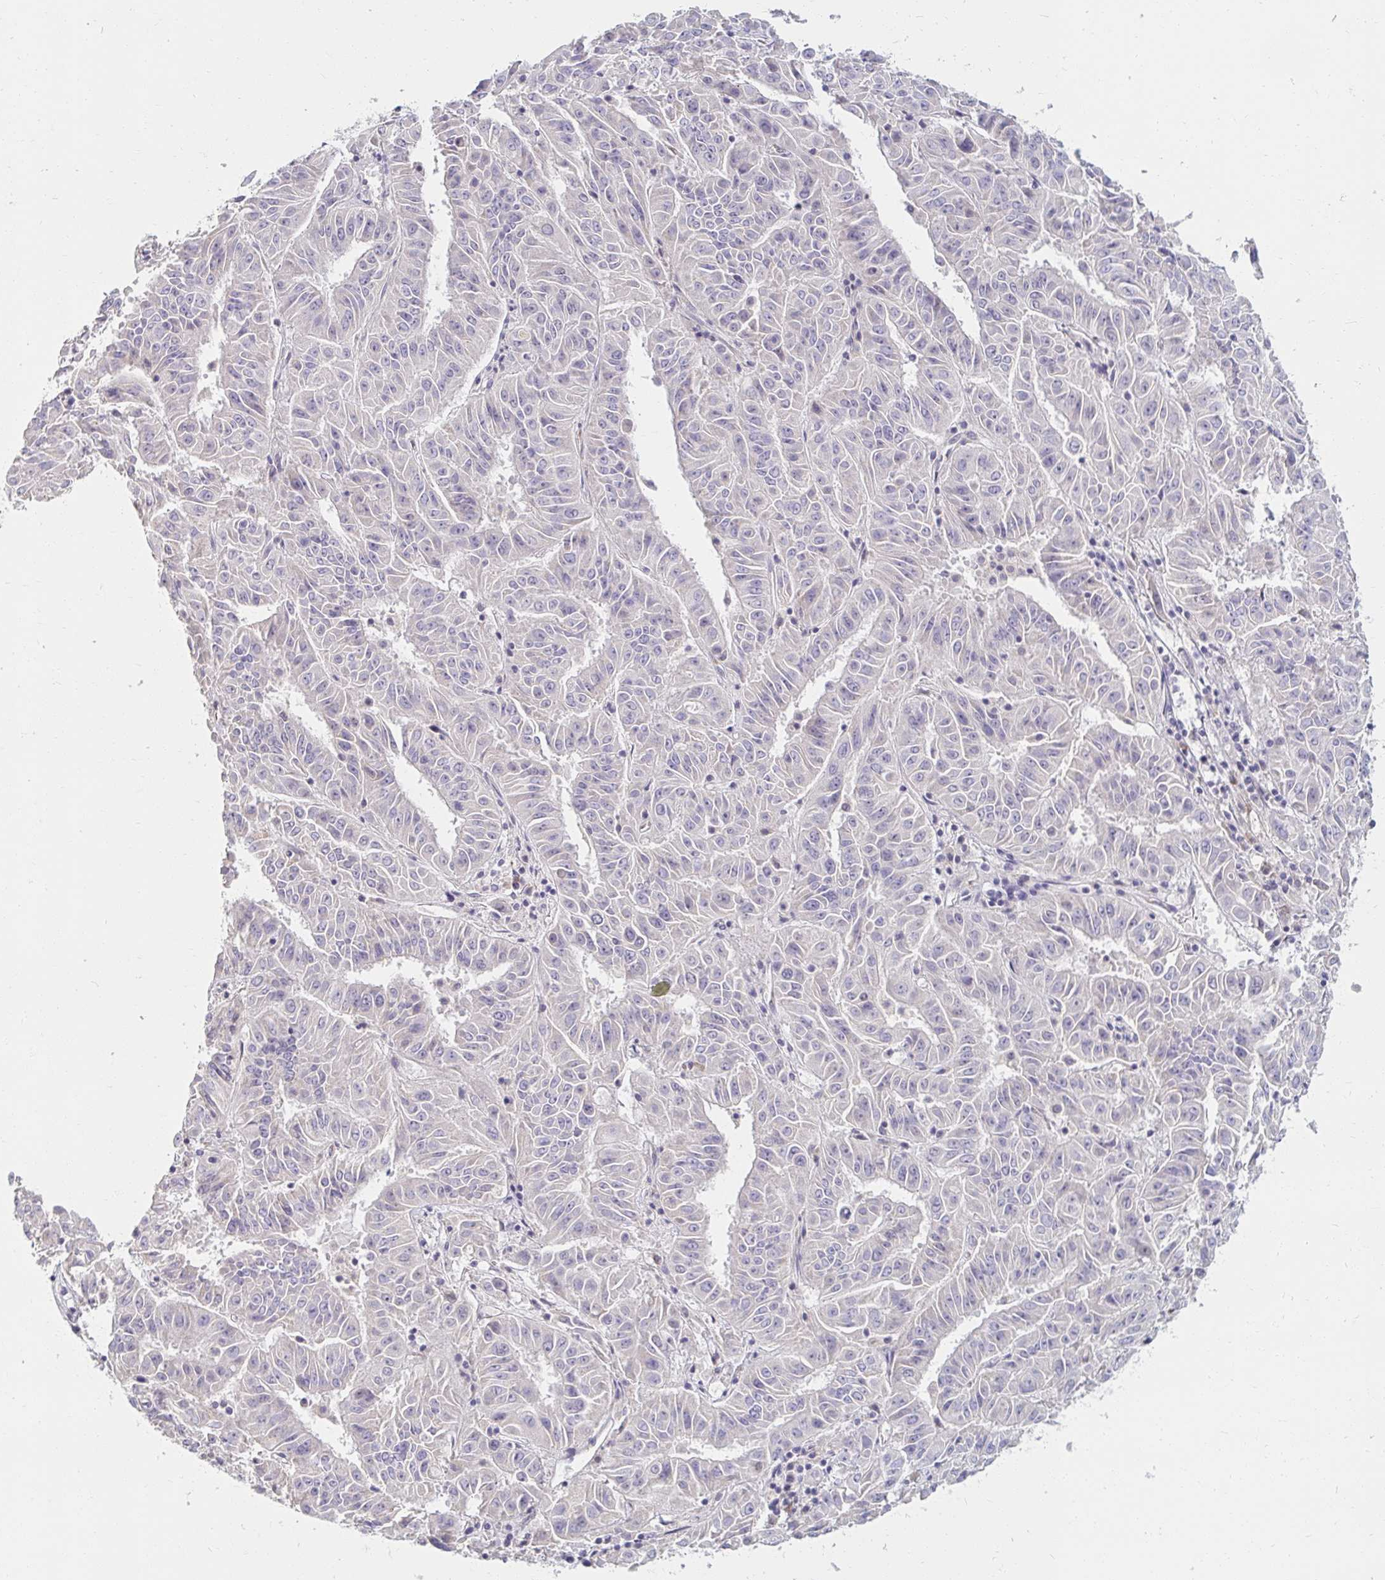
{"staining": {"intensity": "negative", "quantity": "none", "location": "none"}, "tissue": "pancreatic cancer", "cell_type": "Tumor cells", "image_type": "cancer", "snomed": [{"axis": "morphology", "description": "Adenocarcinoma, NOS"}, {"axis": "topography", "description": "Pancreas"}], "caption": "Protein analysis of adenocarcinoma (pancreatic) demonstrates no significant positivity in tumor cells.", "gene": "DDN", "patient": {"sex": "male", "age": 63}}